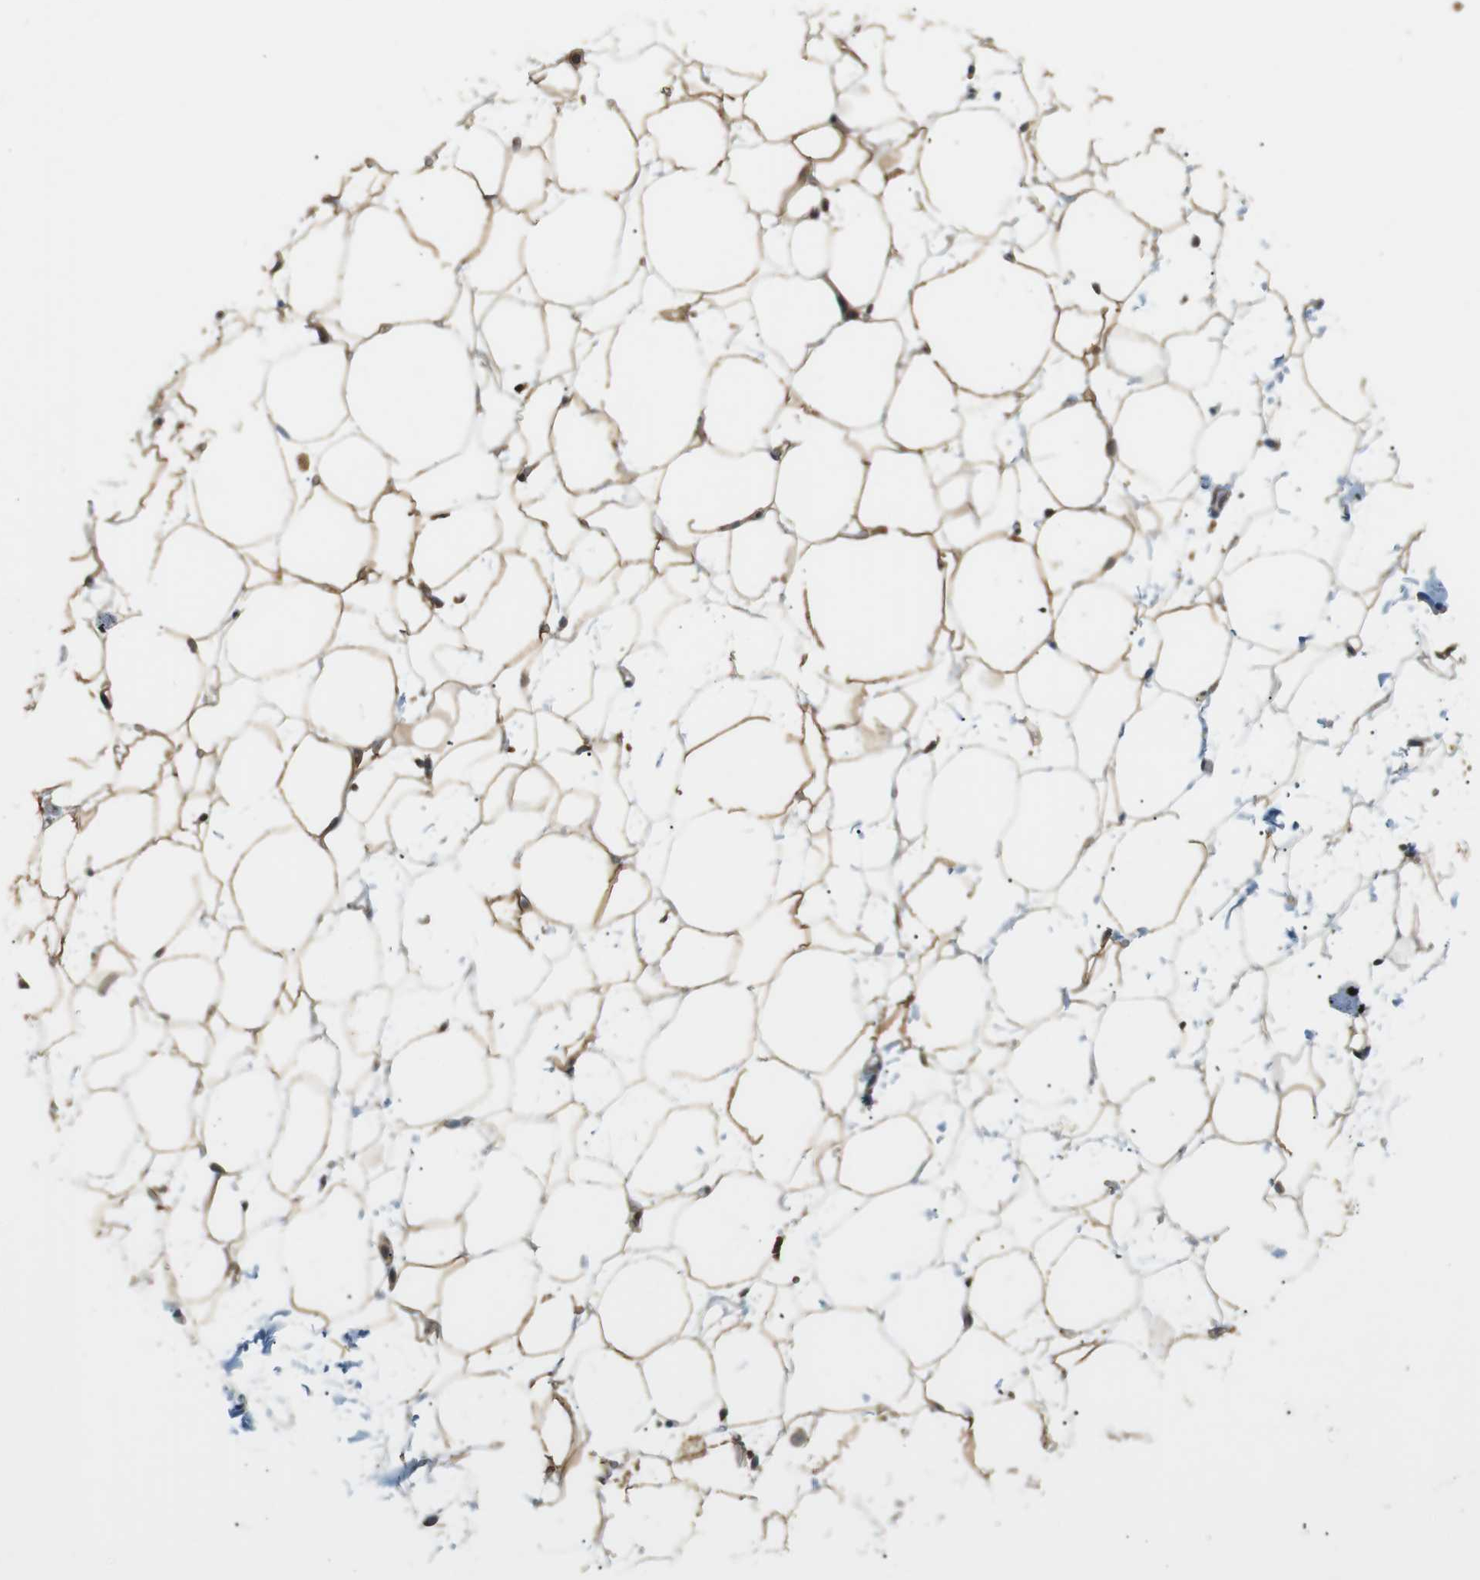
{"staining": {"intensity": "moderate", "quantity": ">75%", "location": "cytoplasmic/membranous,nuclear"}, "tissue": "adipose tissue", "cell_type": "Adipocytes", "image_type": "normal", "snomed": [{"axis": "morphology", "description": "Normal tissue, NOS"}, {"axis": "topography", "description": "Breast"}, {"axis": "topography", "description": "Soft tissue"}], "caption": "Immunohistochemical staining of unremarkable human adipose tissue shows >75% levels of moderate cytoplasmic/membranous,nuclear protein expression in approximately >75% of adipocytes. (Brightfield microscopy of DAB IHC at high magnification).", "gene": "P2RY1", "patient": {"sex": "female", "age": 75}}